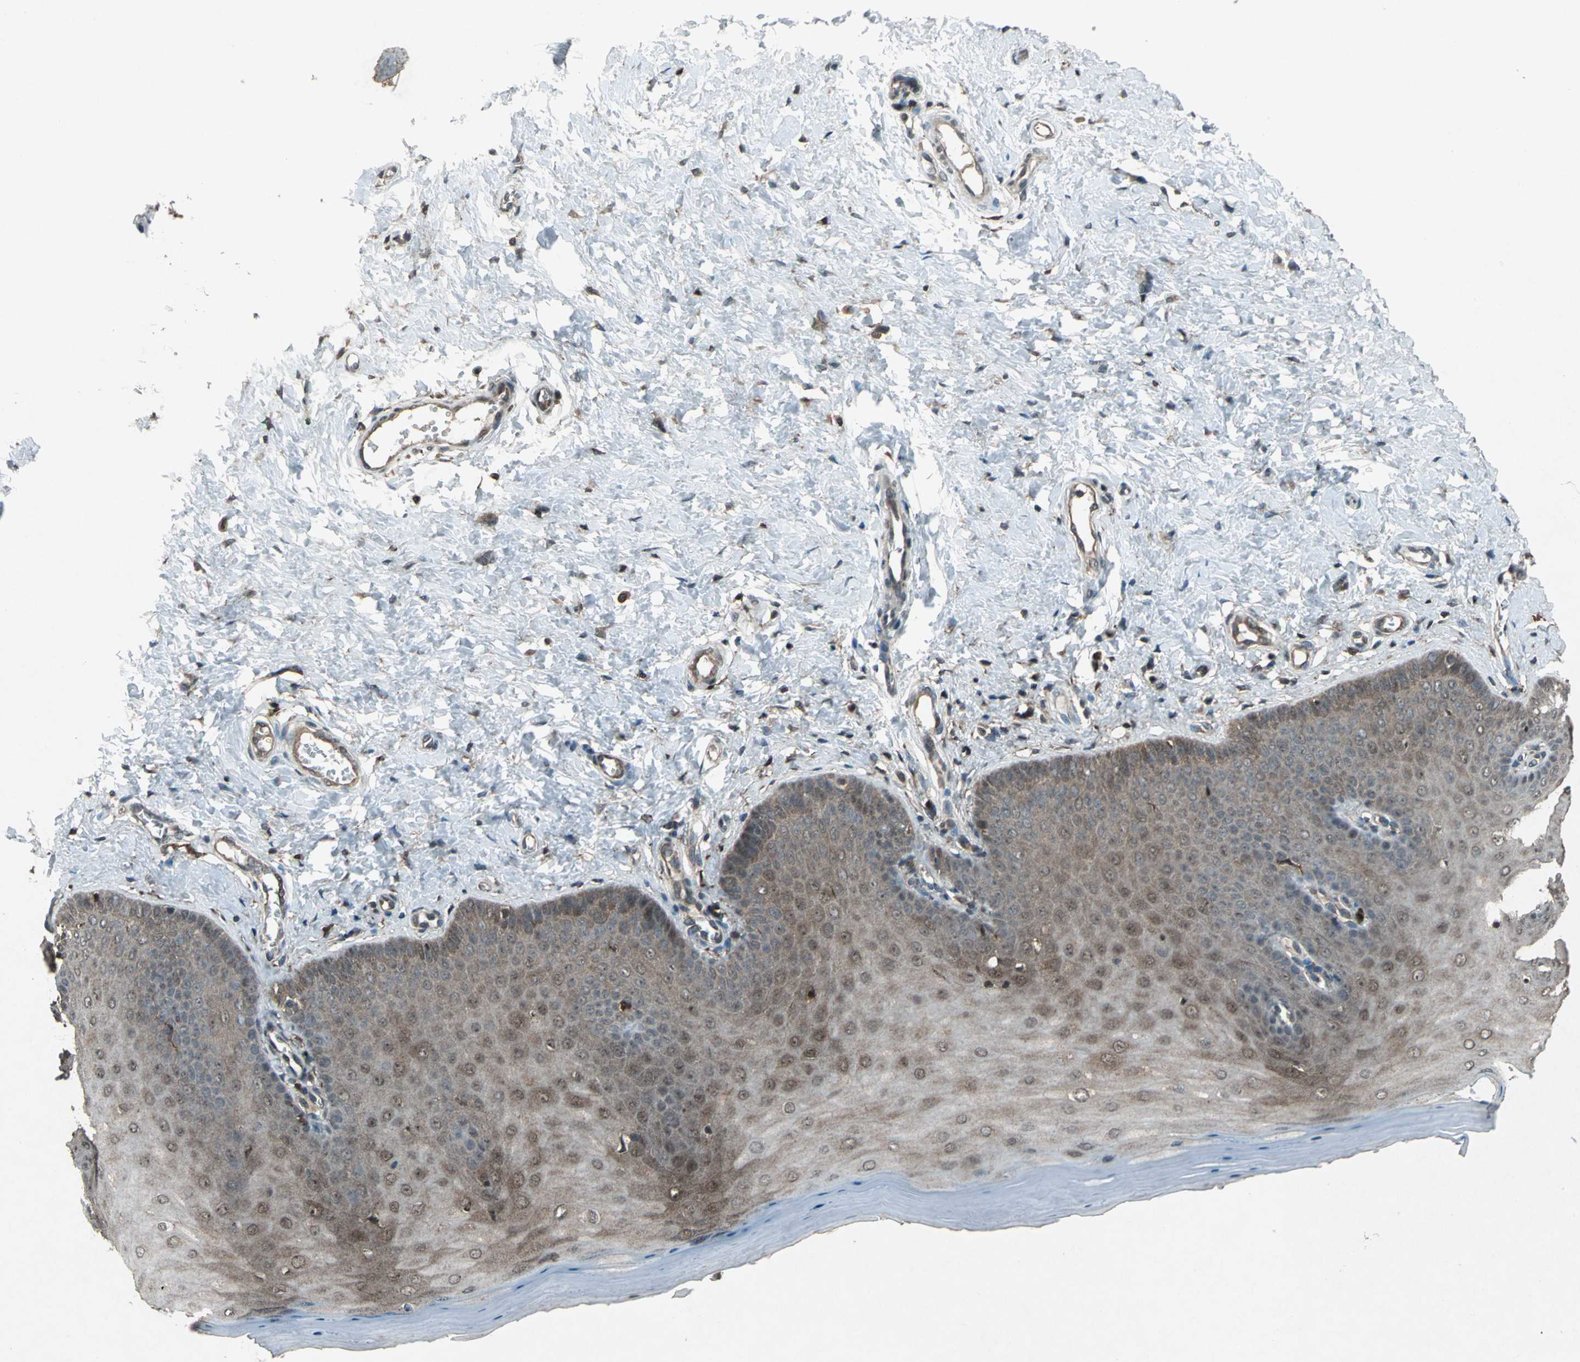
{"staining": {"intensity": "weak", "quantity": "<25%", "location": "cytoplasmic/membranous"}, "tissue": "cervix", "cell_type": "Glandular cells", "image_type": "normal", "snomed": [{"axis": "morphology", "description": "Normal tissue, NOS"}, {"axis": "topography", "description": "Cervix"}], "caption": "IHC histopathology image of benign human cervix stained for a protein (brown), which demonstrates no expression in glandular cells. Nuclei are stained in blue.", "gene": "PYCARD", "patient": {"sex": "female", "age": 55}}